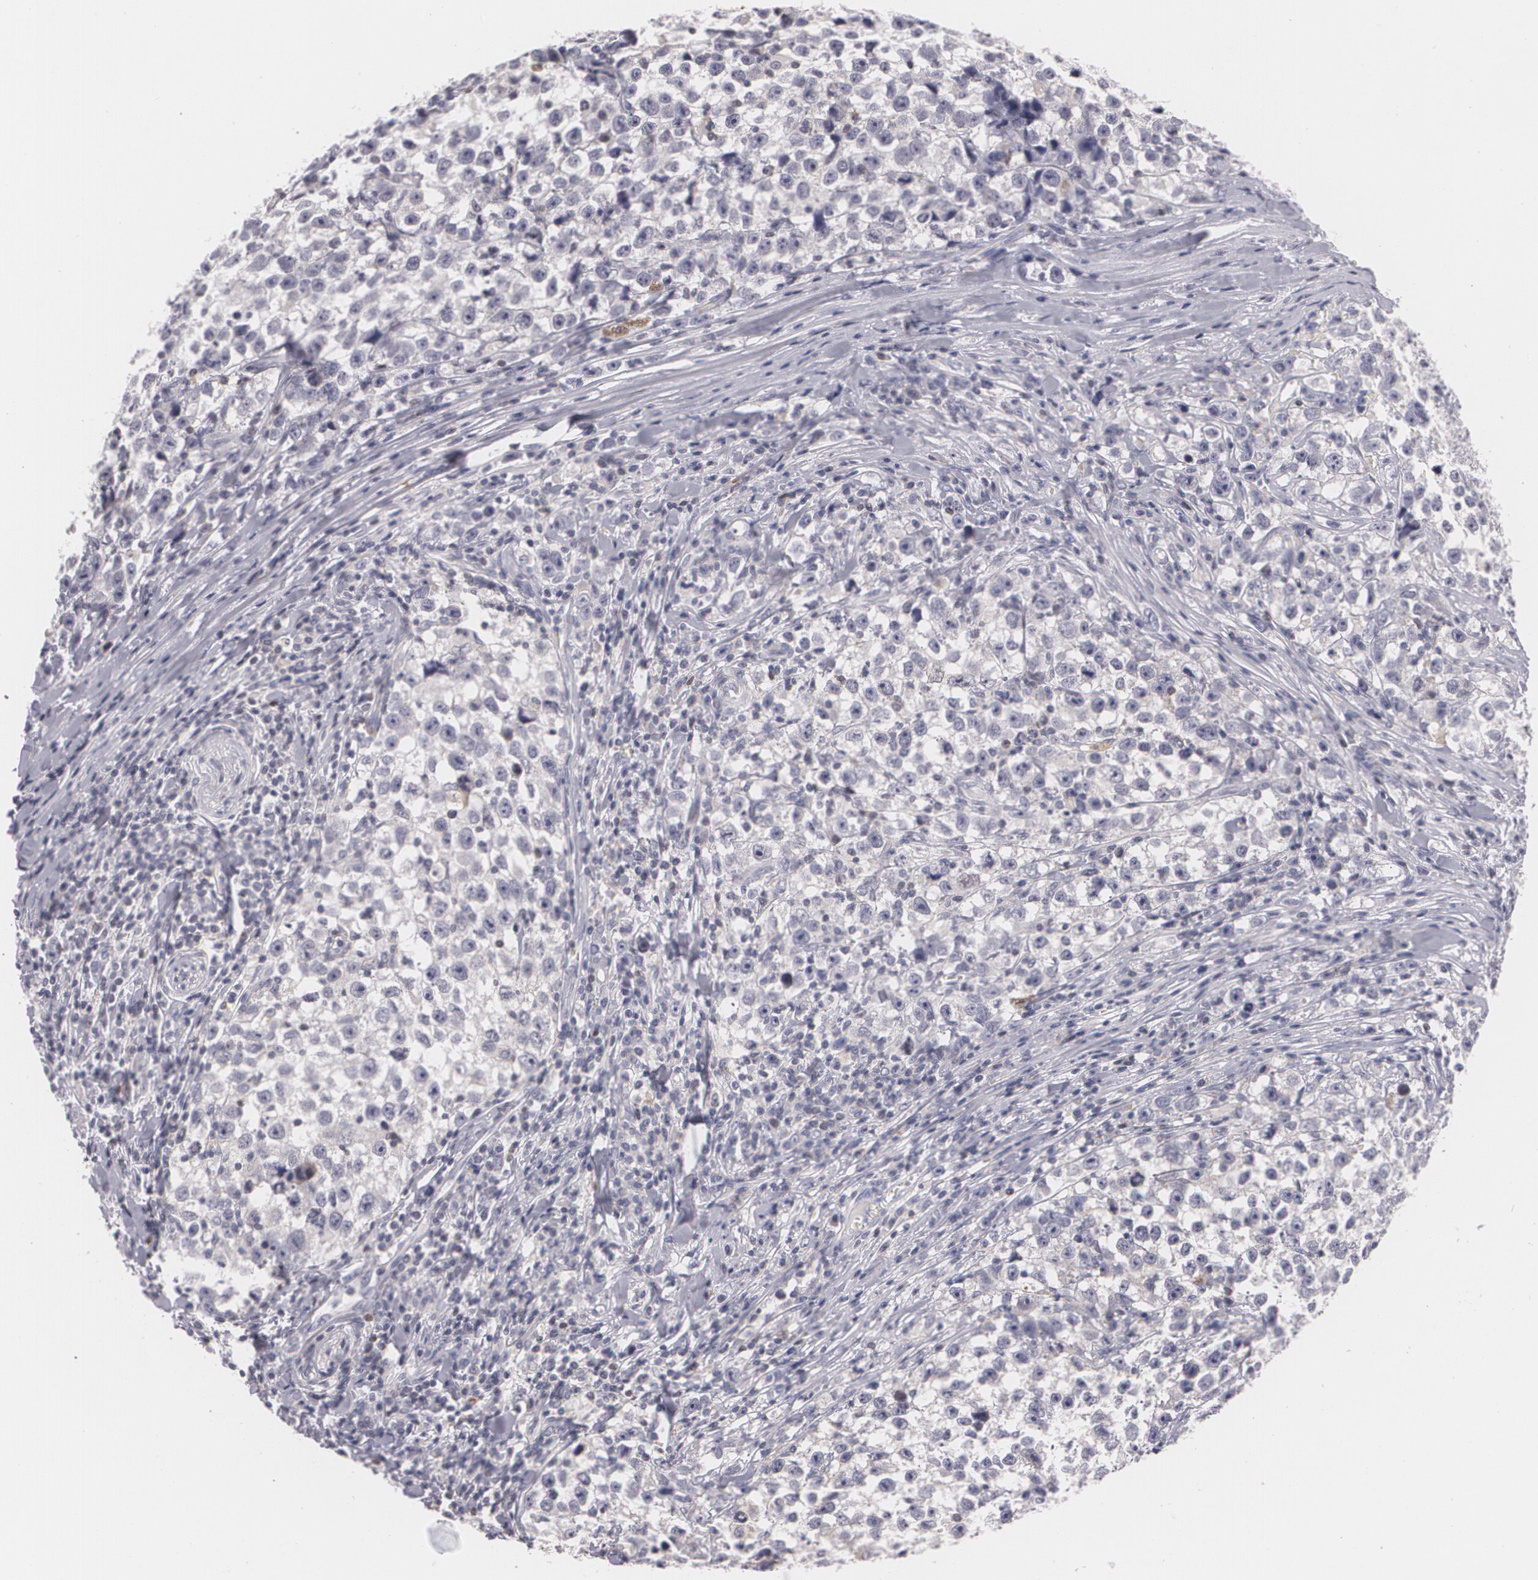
{"staining": {"intensity": "negative", "quantity": "none", "location": "none"}, "tissue": "testis cancer", "cell_type": "Tumor cells", "image_type": "cancer", "snomed": [{"axis": "morphology", "description": "Seminoma, NOS"}, {"axis": "morphology", "description": "Carcinoma, Embryonal, NOS"}, {"axis": "topography", "description": "Testis"}], "caption": "There is no significant expression in tumor cells of embryonal carcinoma (testis).", "gene": "ZBTB16", "patient": {"sex": "male", "age": 30}}